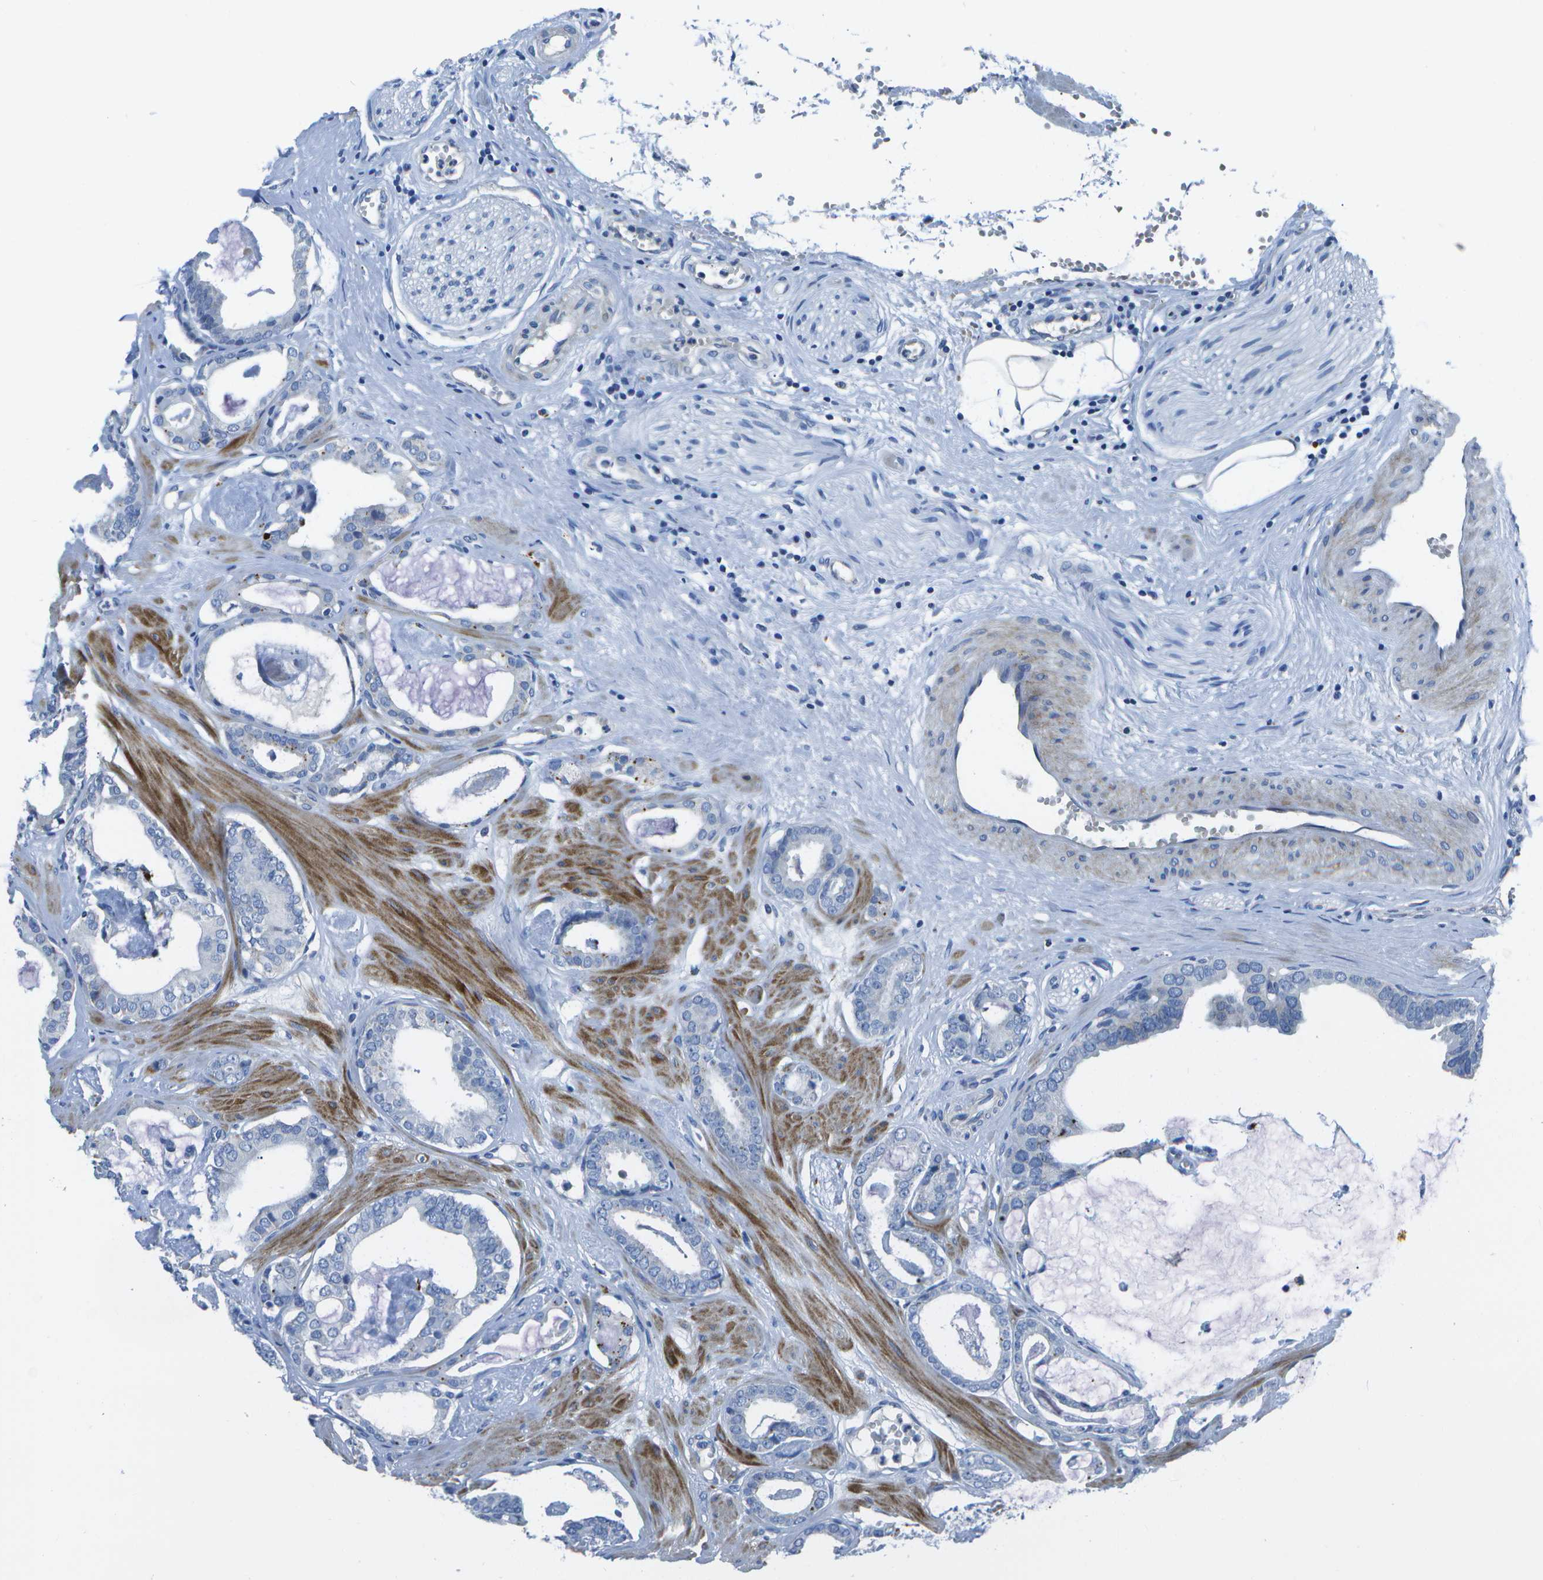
{"staining": {"intensity": "negative", "quantity": "none", "location": "none"}, "tissue": "prostate cancer", "cell_type": "Tumor cells", "image_type": "cancer", "snomed": [{"axis": "morphology", "description": "Adenocarcinoma, Low grade"}, {"axis": "topography", "description": "Prostate"}], "caption": "High magnification brightfield microscopy of prostate adenocarcinoma (low-grade) stained with DAB (brown) and counterstained with hematoxylin (blue): tumor cells show no significant staining. (DAB (3,3'-diaminobenzidine) immunohistochemistry, high magnification).", "gene": "DCT", "patient": {"sex": "male", "age": 53}}